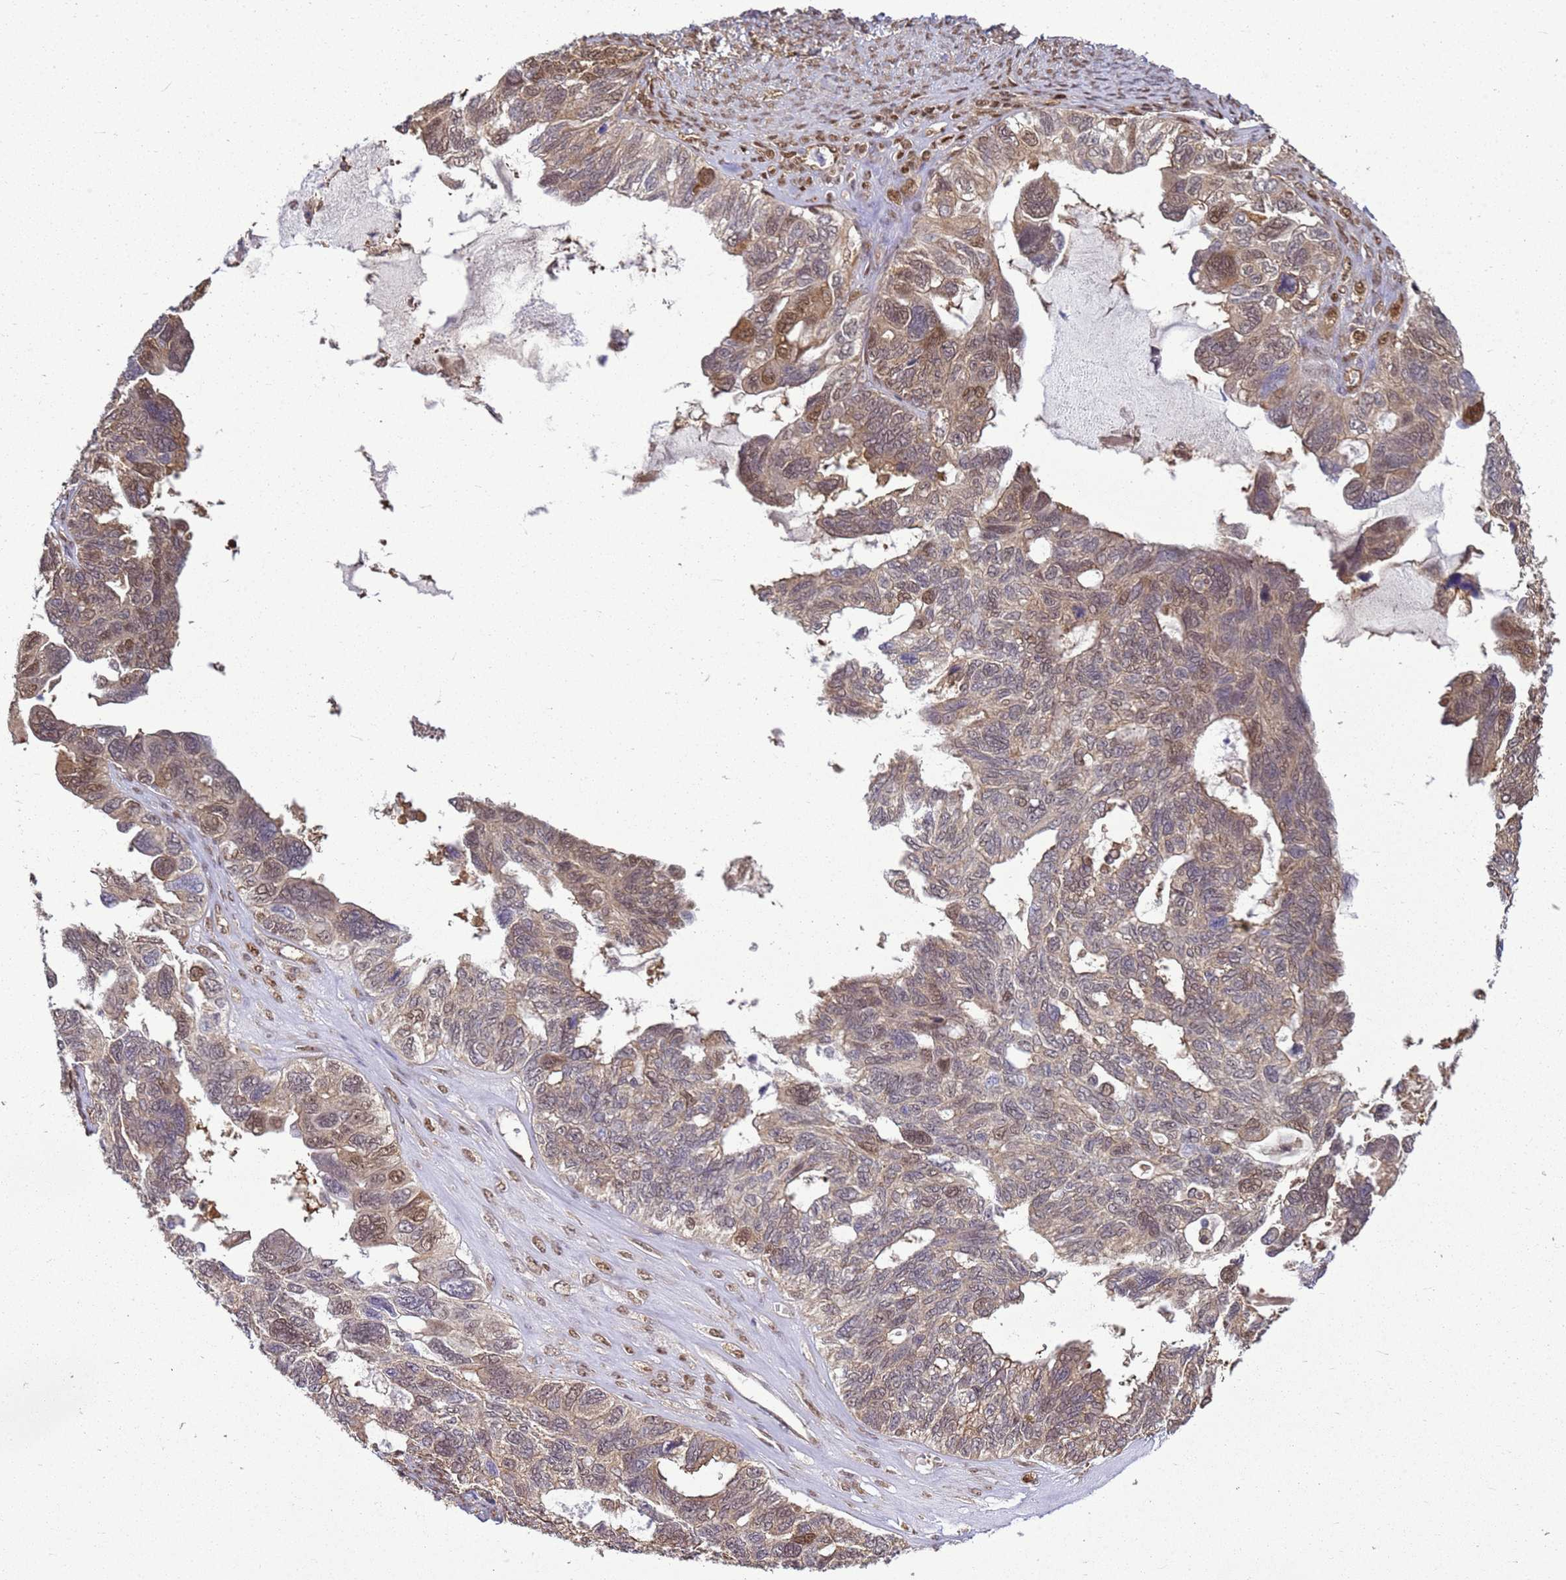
{"staining": {"intensity": "moderate", "quantity": ">75%", "location": "cytoplasmic/membranous,nuclear"}, "tissue": "ovarian cancer", "cell_type": "Tumor cells", "image_type": "cancer", "snomed": [{"axis": "morphology", "description": "Cystadenocarcinoma, serous, NOS"}, {"axis": "topography", "description": "Ovary"}], "caption": "Immunohistochemistry (IHC) (DAB (3,3'-diaminobenzidine)) staining of human serous cystadenocarcinoma (ovarian) shows moderate cytoplasmic/membranous and nuclear protein staining in about >75% of tumor cells.", "gene": "YWHAE", "patient": {"sex": "female", "age": 79}}